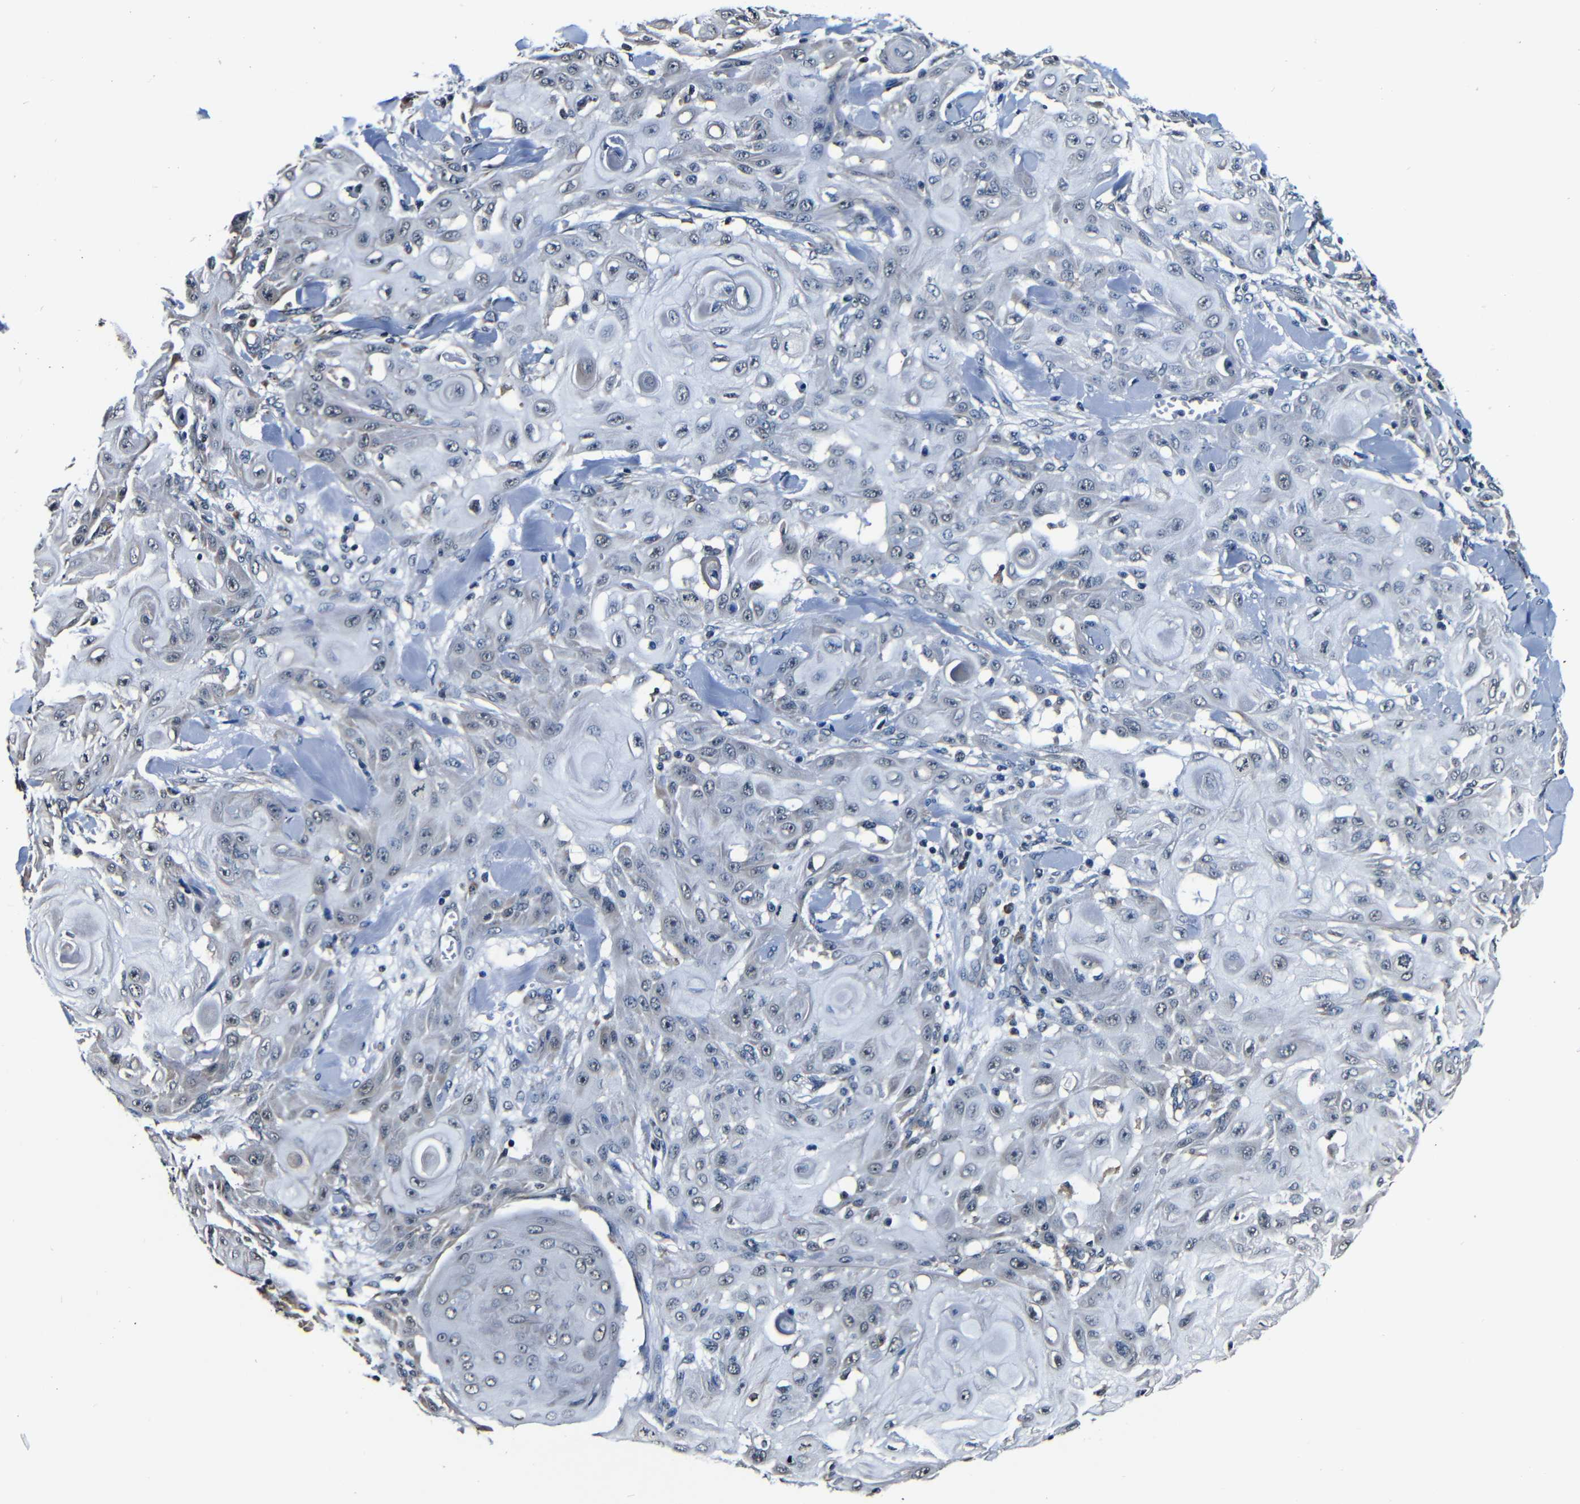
{"staining": {"intensity": "negative", "quantity": "none", "location": "none"}, "tissue": "skin cancer", "cell_type": "Tumor cells", "image_type": "cancer", "snomed": [{"axis": "morphology", "description": "Squamous cell carcinoma, NOS"}, {"axis": "topography", "description": "Skin"}], "caption": "Protein analysis of skin squamous cell carcinoma shows no significant staining in tumor cells.", "gene": "NCBP3", "patient": {"sex": "male", "age": 24}}